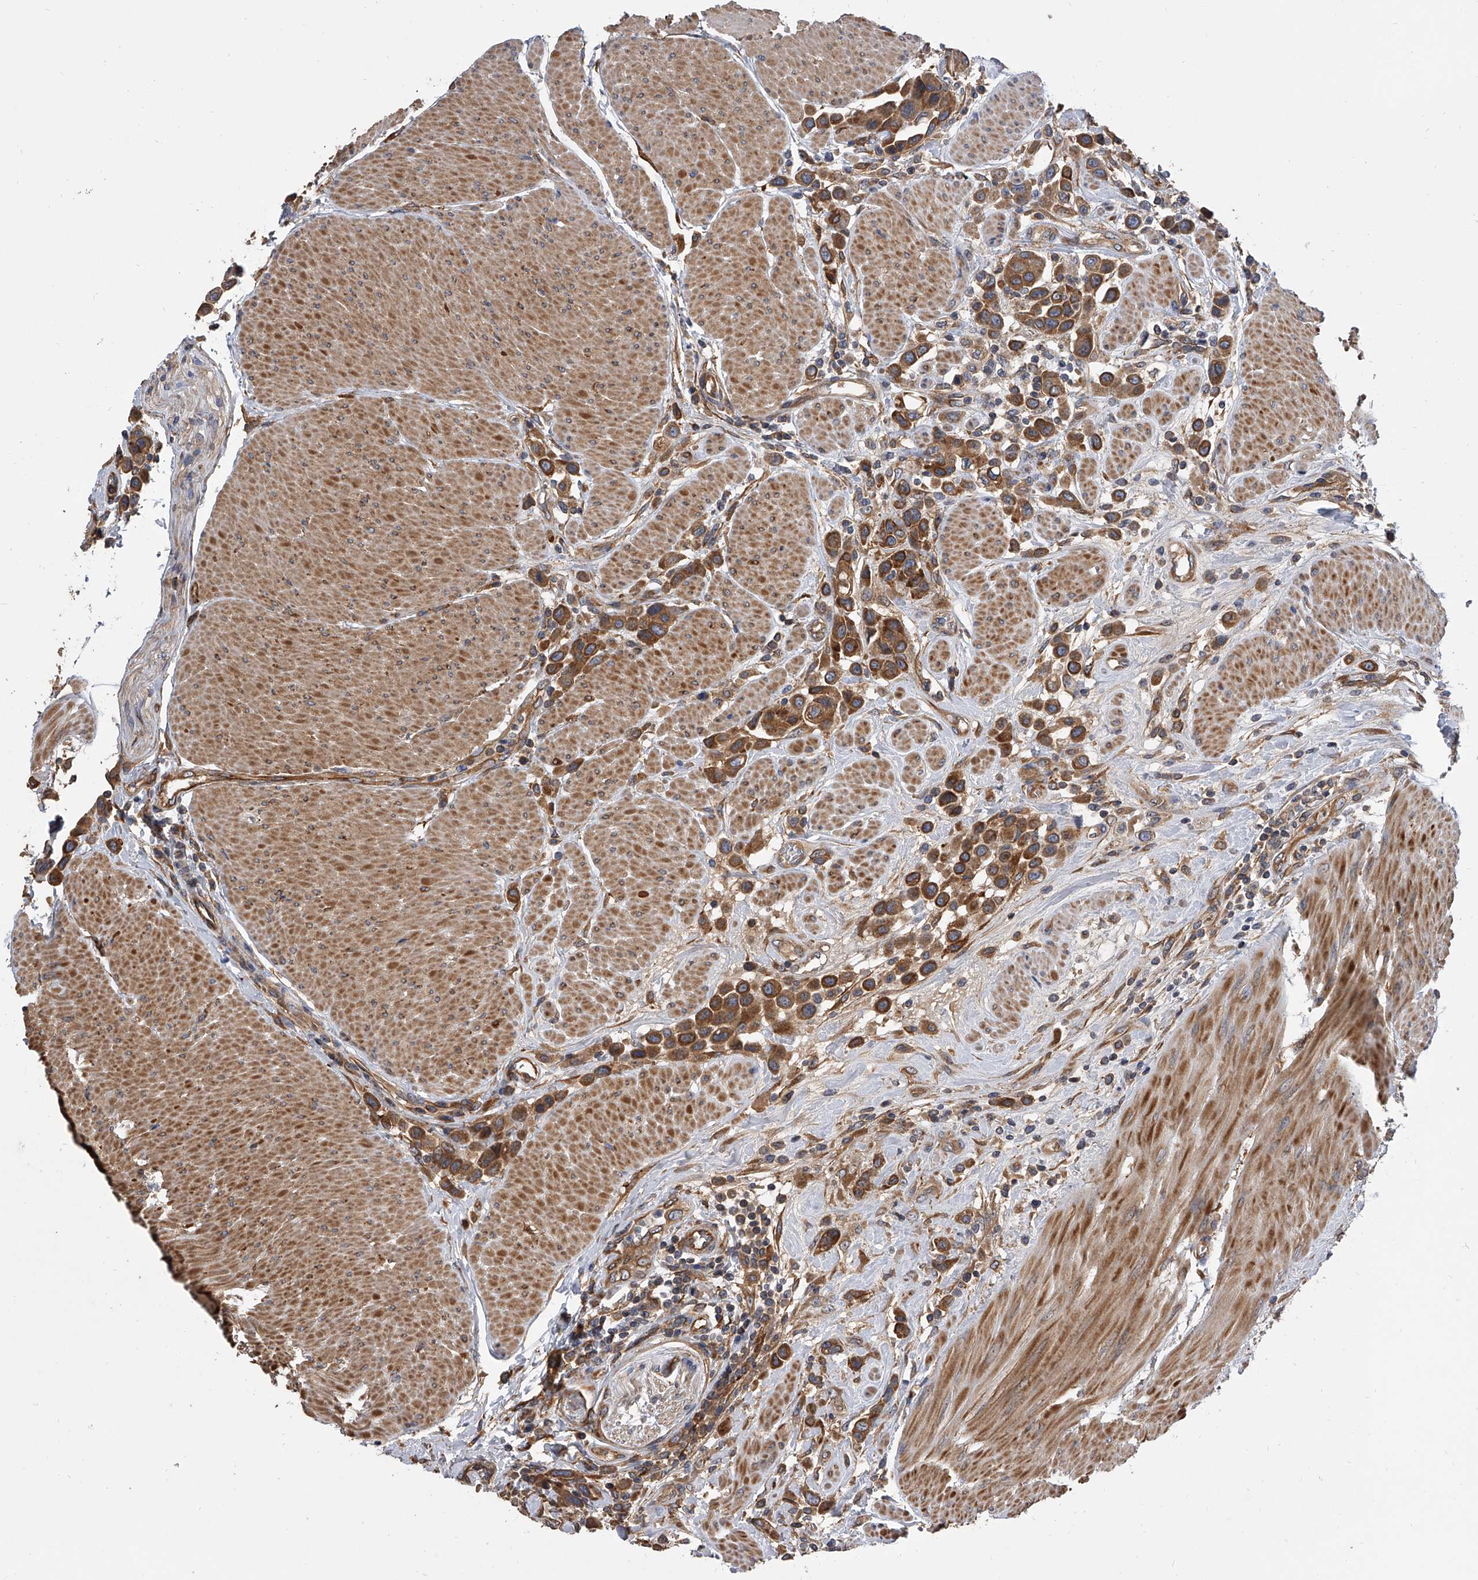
{"staining": {"intensity": "moderate", "quantity": ">75%", "location": "cytoplasmic/membranous"}, "tissue": "urothelial cancer", "cell_type": "Tumor cells", "image_type": "cancer", "snomed": [{"axis": "morphology", "description": "Urothelial carcinoma, High grade"}, {"axis": "topography", "description": "Urinary bladder"}], "caption": "Moderate cytoplasmic/membranous positivity for a protein is present in approximately >75% of tumor cells of urothelial cancer using IHC.", "gene": "EXOC4", "patient": {"sex": "male", "age": 50}}